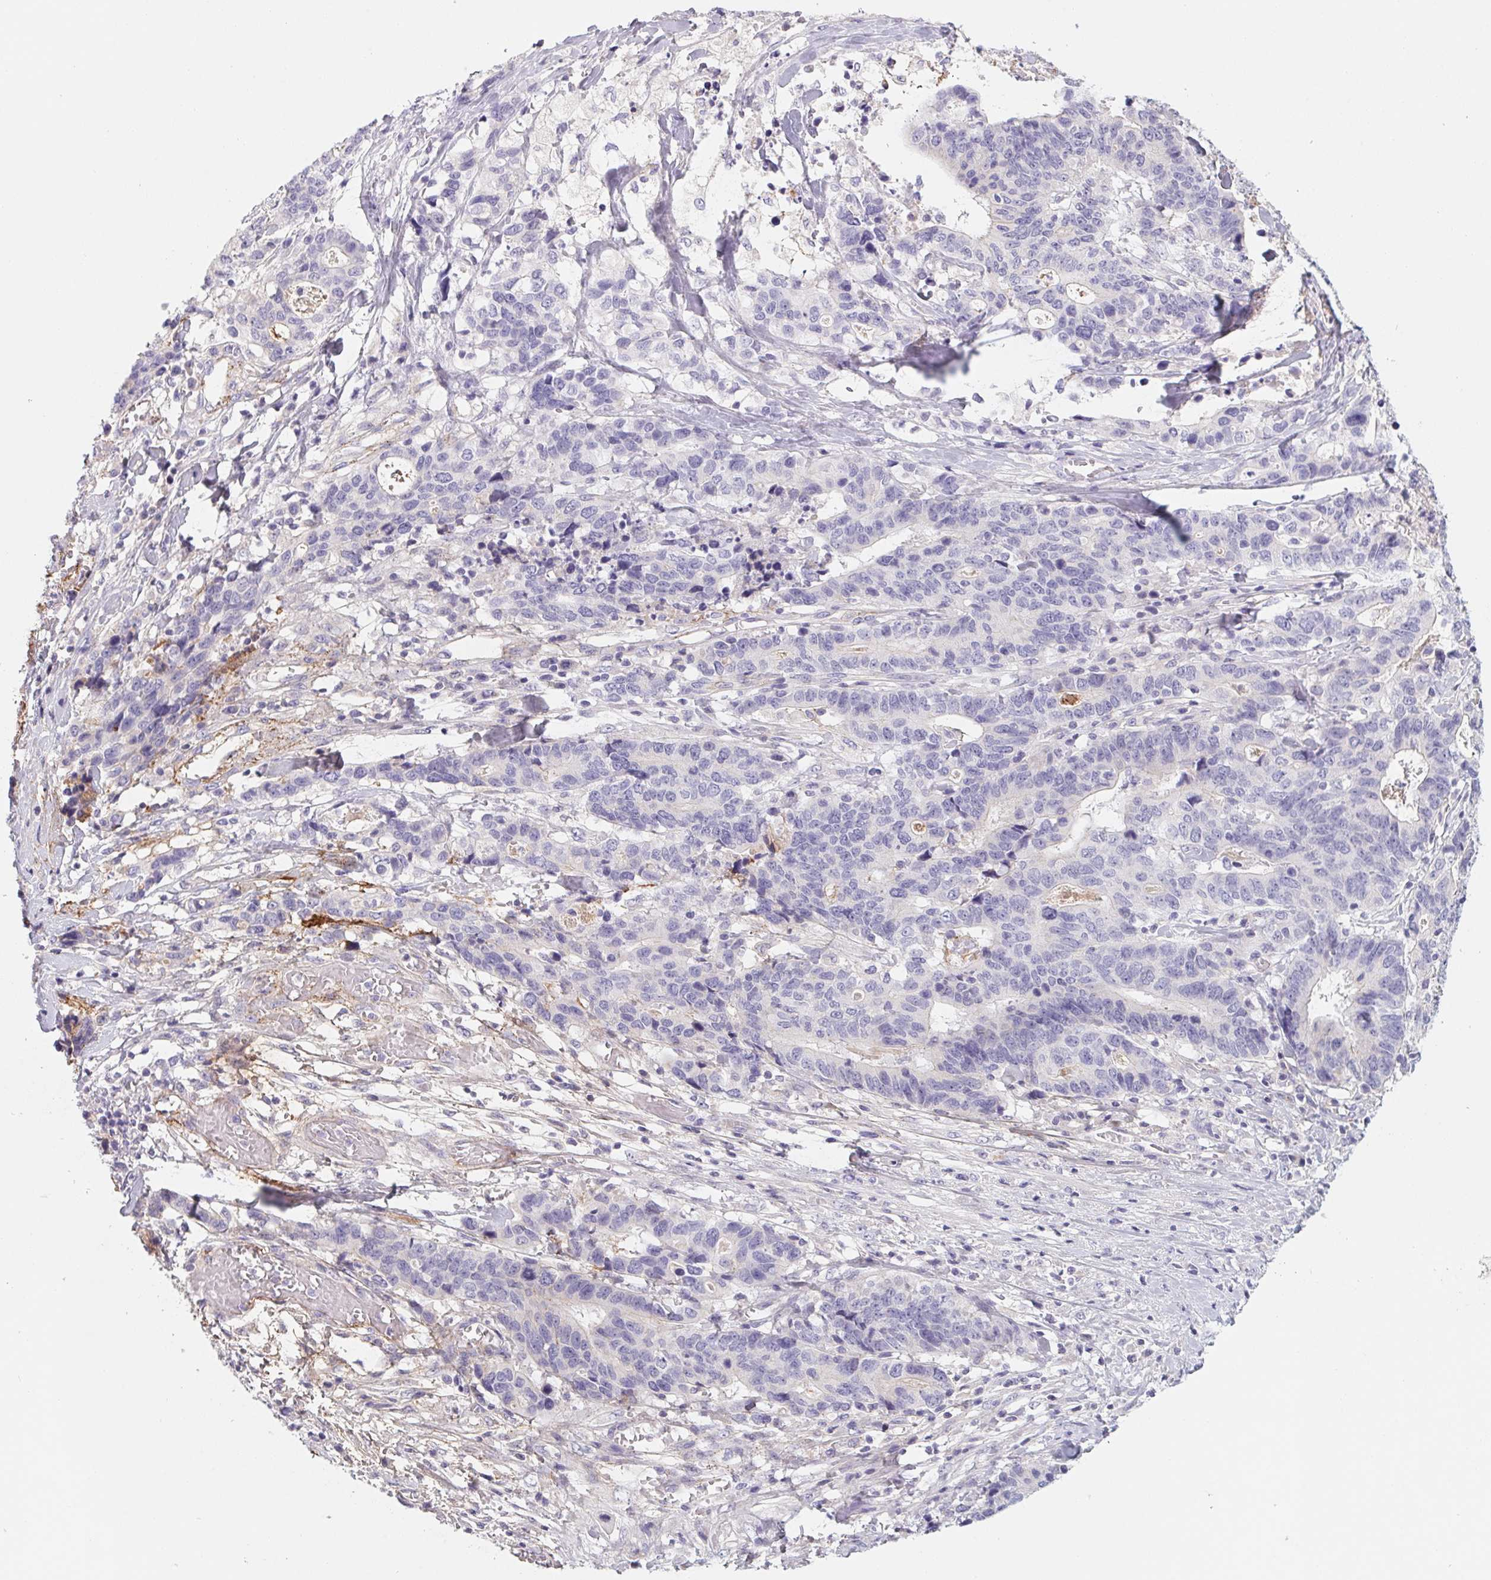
{"staining": {"intensity": "negative", "quantity": "none", "location": "none"}, "tissue": "stomach cancer", "cell_type": "Tumor cells", "image_type": "cancer", "snomed": [{"axis": "morphology", "description": "Adenocarcinoma, NOS"}, {"axis": "topography", "description": "Stomach, upper"}], "caption": "Tumor cells are negative for brown protein staining in stomach cancer (adenocarcinoma). (DAB immunohistochemistry with hematoxylin counter stain).", "gene": "LPA", "patient": {"sex": "female", "age": 67}}